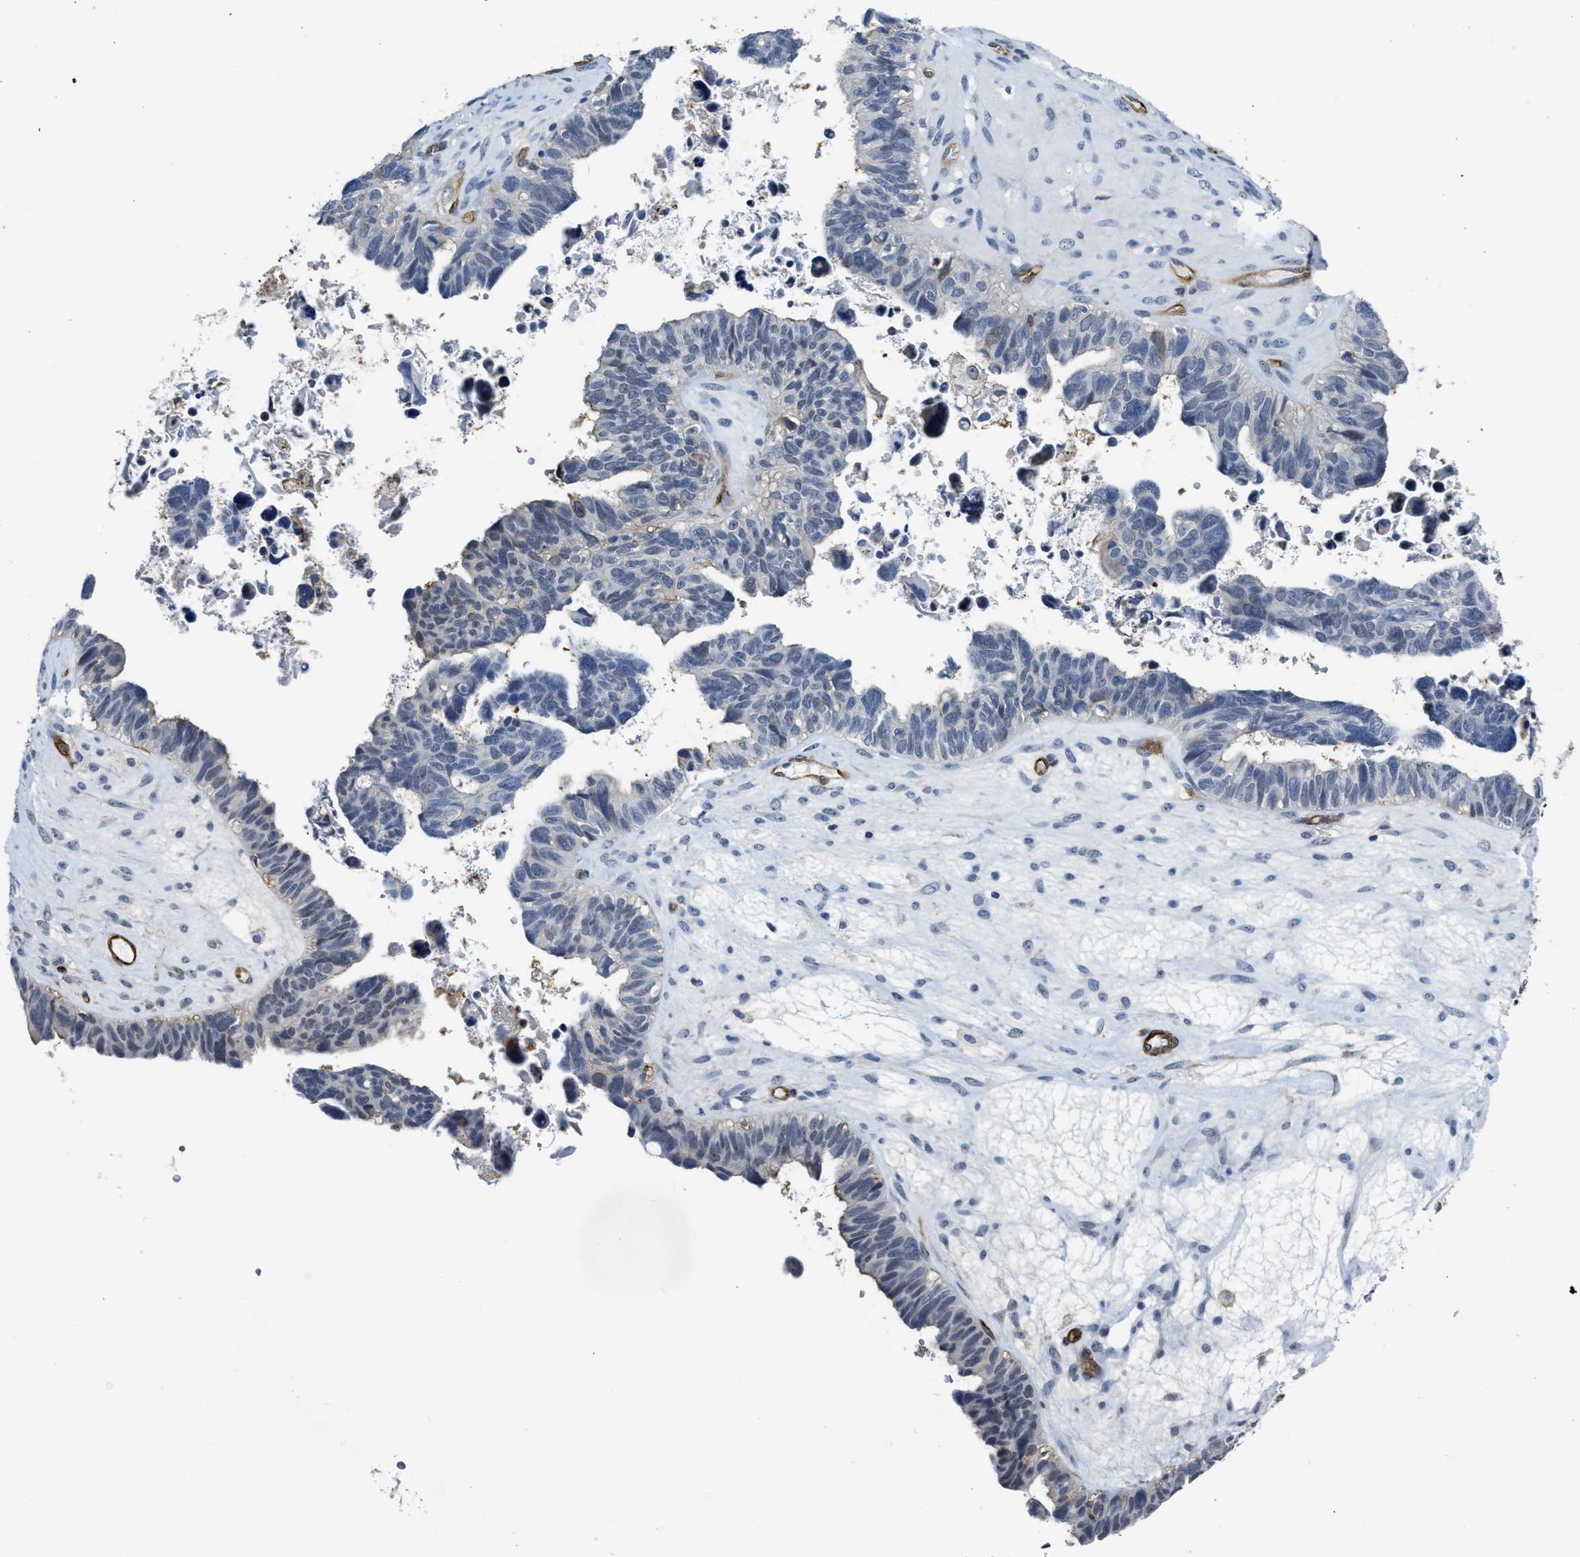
{"staining": {"intensity": "negative", "quantity": "none", "location": "none"}, "tissue": "ovarian cancer", "cell_type": "Tumor cells", "image_type": "cancer", "snomed": [{"axis": "morphology", "description": "Cystadenocarcinoma, serous, NOS"}, {"axis": "topography", "description": "Ovary"}], "caption": "High power microscopy micrograph of an IHC image of ovarian cancer (serous cystadenocarcinoma), revealing no significant expression in tumor cells.", "gene": "NAB1", "patient": {"sex": "female", "age": 79}}